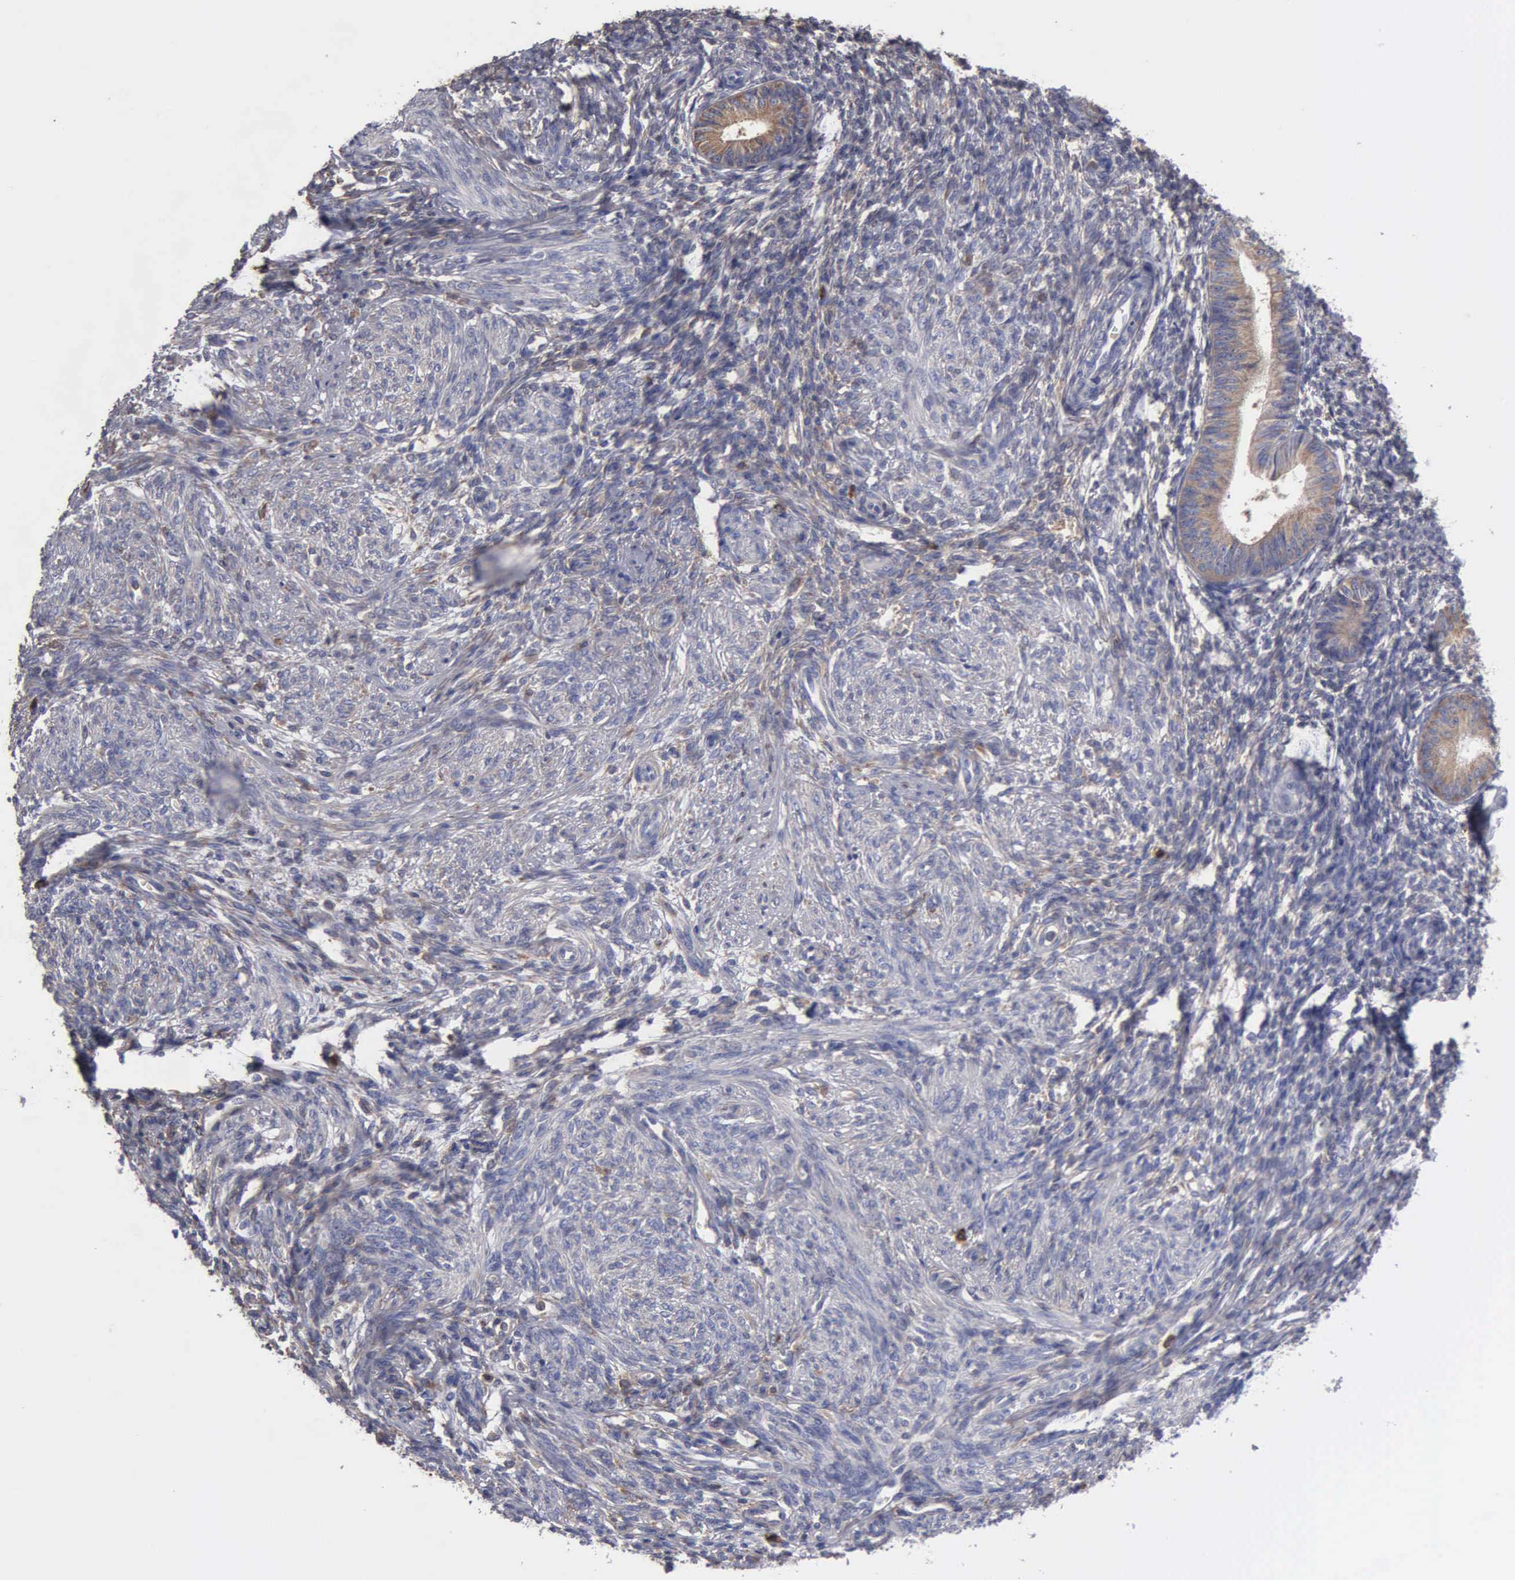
{"staining": {"intensity": "negative", "quantity": "none", "location": "none"}, "tissue": "endometrium", "cell_type": "Cells in endometrial stroma", "image_type": "normal", "snomed": [{"axis": "morphology", "description": "Normal tissue, NOS"}, {"axis": "topography", "description": "Endometrium"}], "caption": "Photomicrograph shows no significant protein expression in cells in endometrial stroma of normal endometrium. (DAB IHC, high magnification).", "gene": "G6PD", "patient": {"sex": "female", "age": 82}}